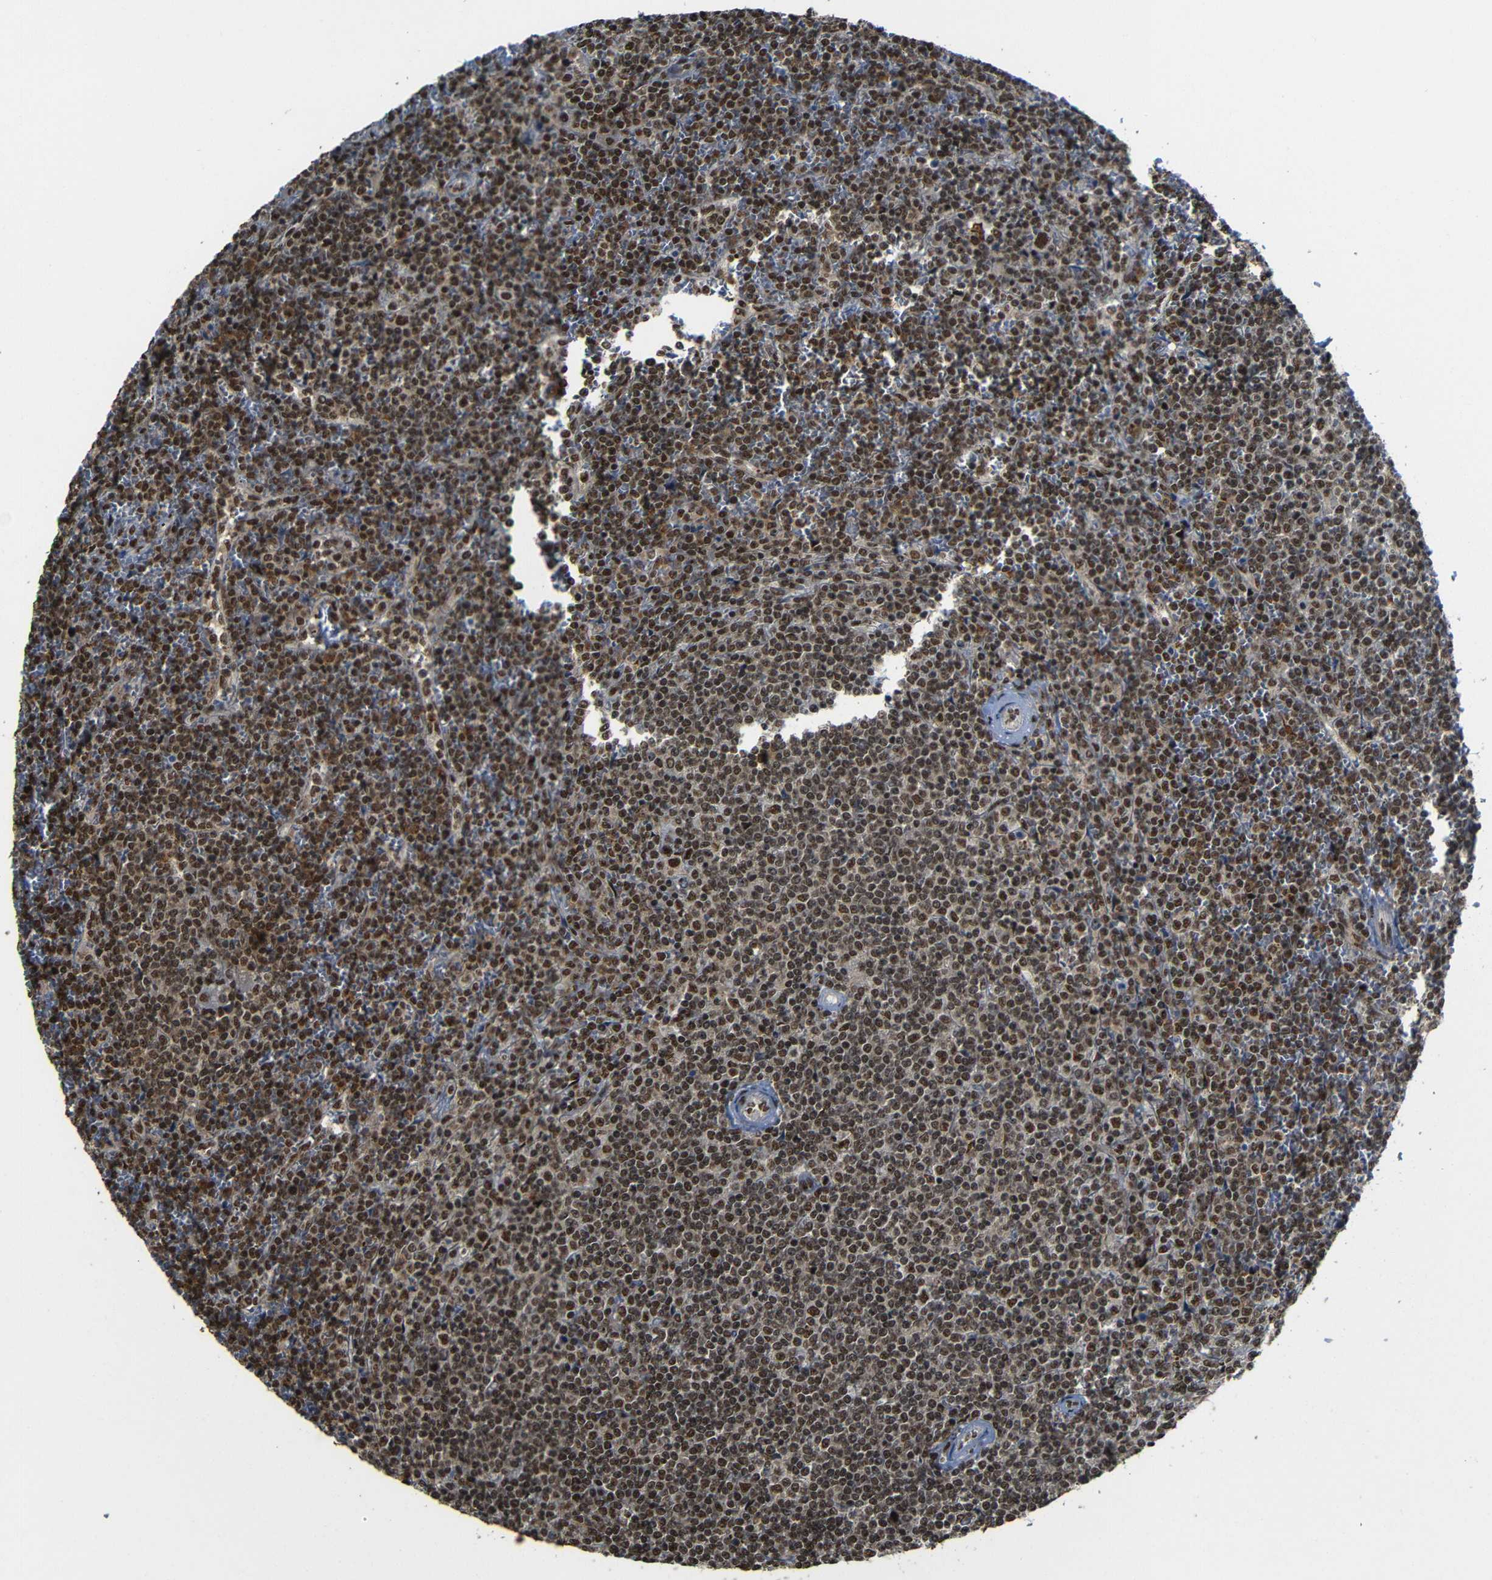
{"staining": {"intensity": "strong", "quantity": ">75%", "location": "nuclear"}, "tissue": "lymphoma", "cell_type": "Tumor cells", "image_type": "cancer", "snomed": [{"axis": "morphology", "description": "Malignant lymphoma, non-Hodgkin's type, Low grade"}, {"axis": "topography", "description": "Spleen"}], "caption": "A histopathology image of lymphoma stained for a protein reveals strong nuclear brown staining in tumor cells. (Stains: DAB (3,3'-diaminobenzidine) in brown, nuclei in blue, Microscopy: brightfield microscopy at high magnification).", "gene": "TCF7L2", "patient": {"sex": "female", "age": 19}}